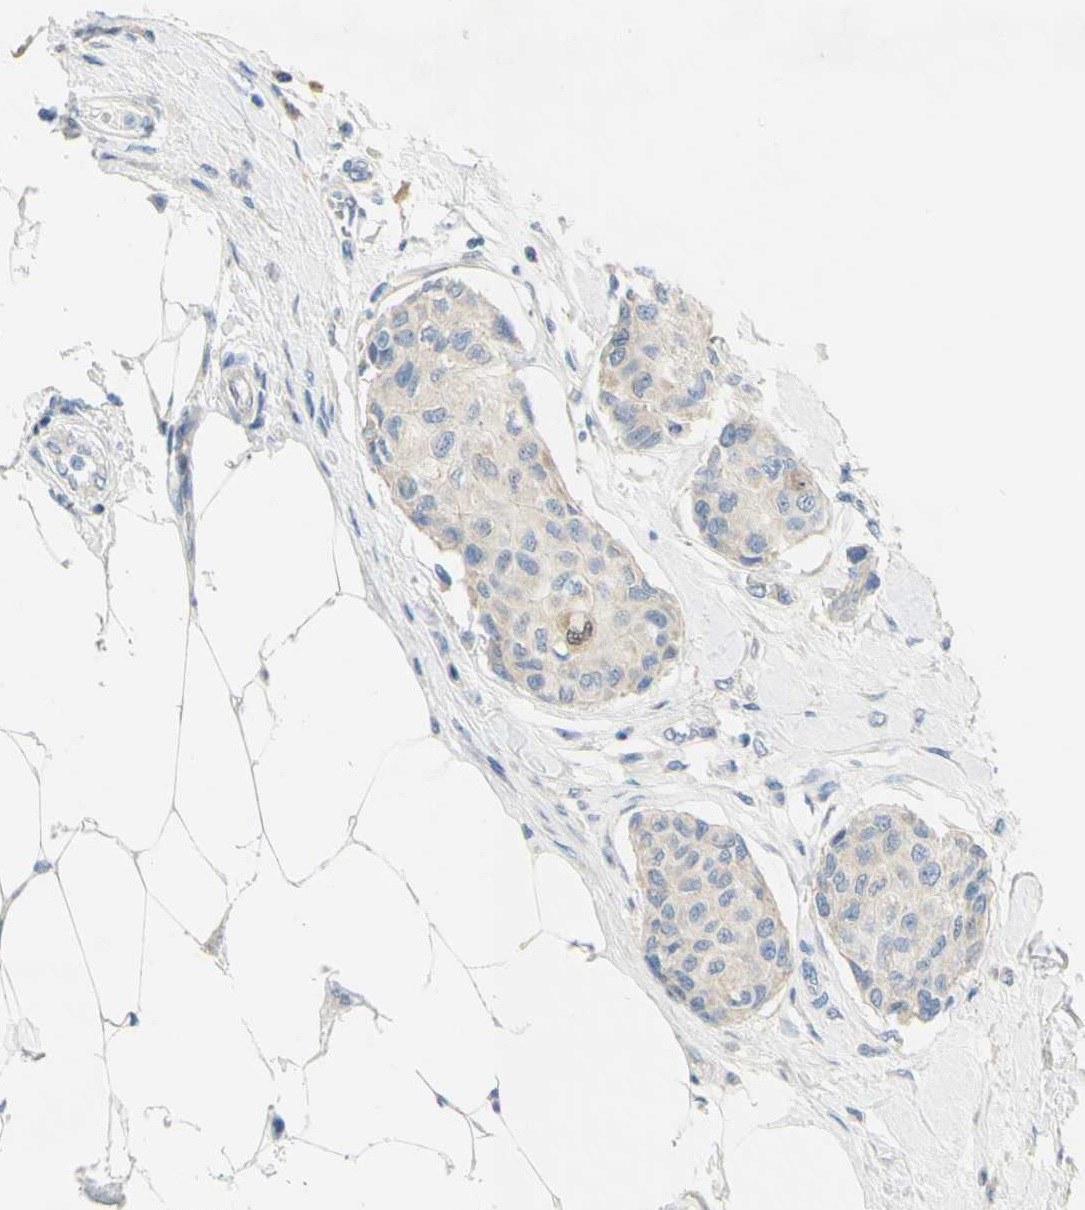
{"staining": {"intensity": "weak", "quantity": "25%-75%", "location": "cytoplasmic/membranous"}, "tissue": "breast cancer", "cell_type": "Tumor cells", "image_type": "cancer", "snomed": [{"axis": "morphology", "description": "Duct carcinoma"}, {"axis": "topography", "description": "Breast"}], "caption": "Infiltrating ductal carcinoma (breast) stained with a brown dye exhibits weak cytoplasmic/membranous positive positivity in approximately 25%-75% of tumor cells.", "gene": "CCNB2", "patient": {"sex": "female", "age": 80}}